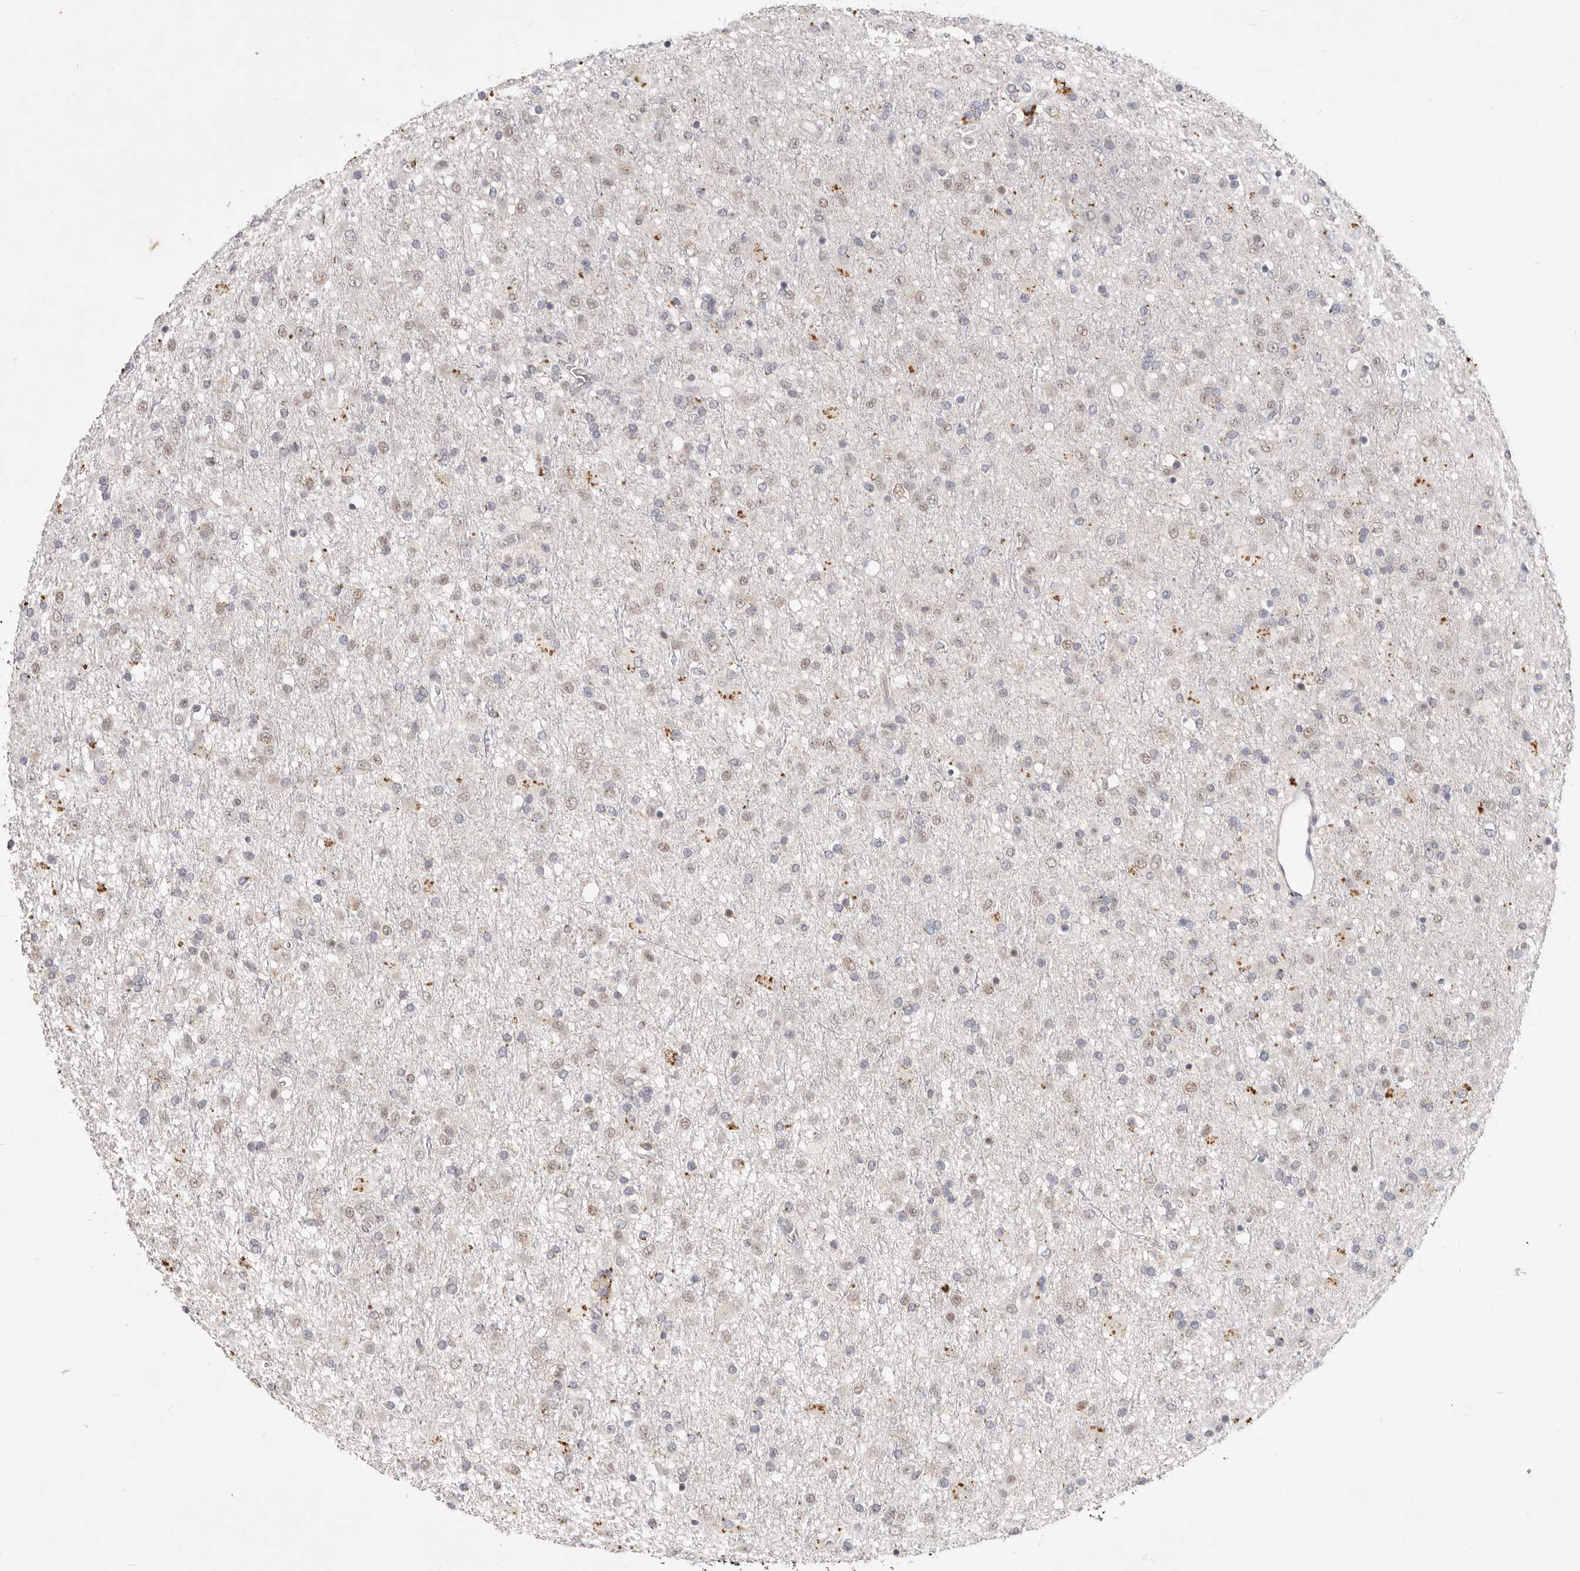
{"staining": {"intensity": "weak", "quantity": "25%-75%", "location": "nuclear"}, "tissue": "glioma", "cell_type": "Tumor cells", "image_type": "cancer", "snomed": [{"axis": "morphology", "description": "Glioma, malignant, Low grade"}, {"axis": "topography", "description": "Brain"}], "caption": "Approximately 25%-75% of tumor cells in malignant glioma (low-grade) exhibit weak nuclear protein staining as visualized by brown immunohistochemical staining.", "gene": "WDR77", "patient": {"sex": "male", "age": 65}}